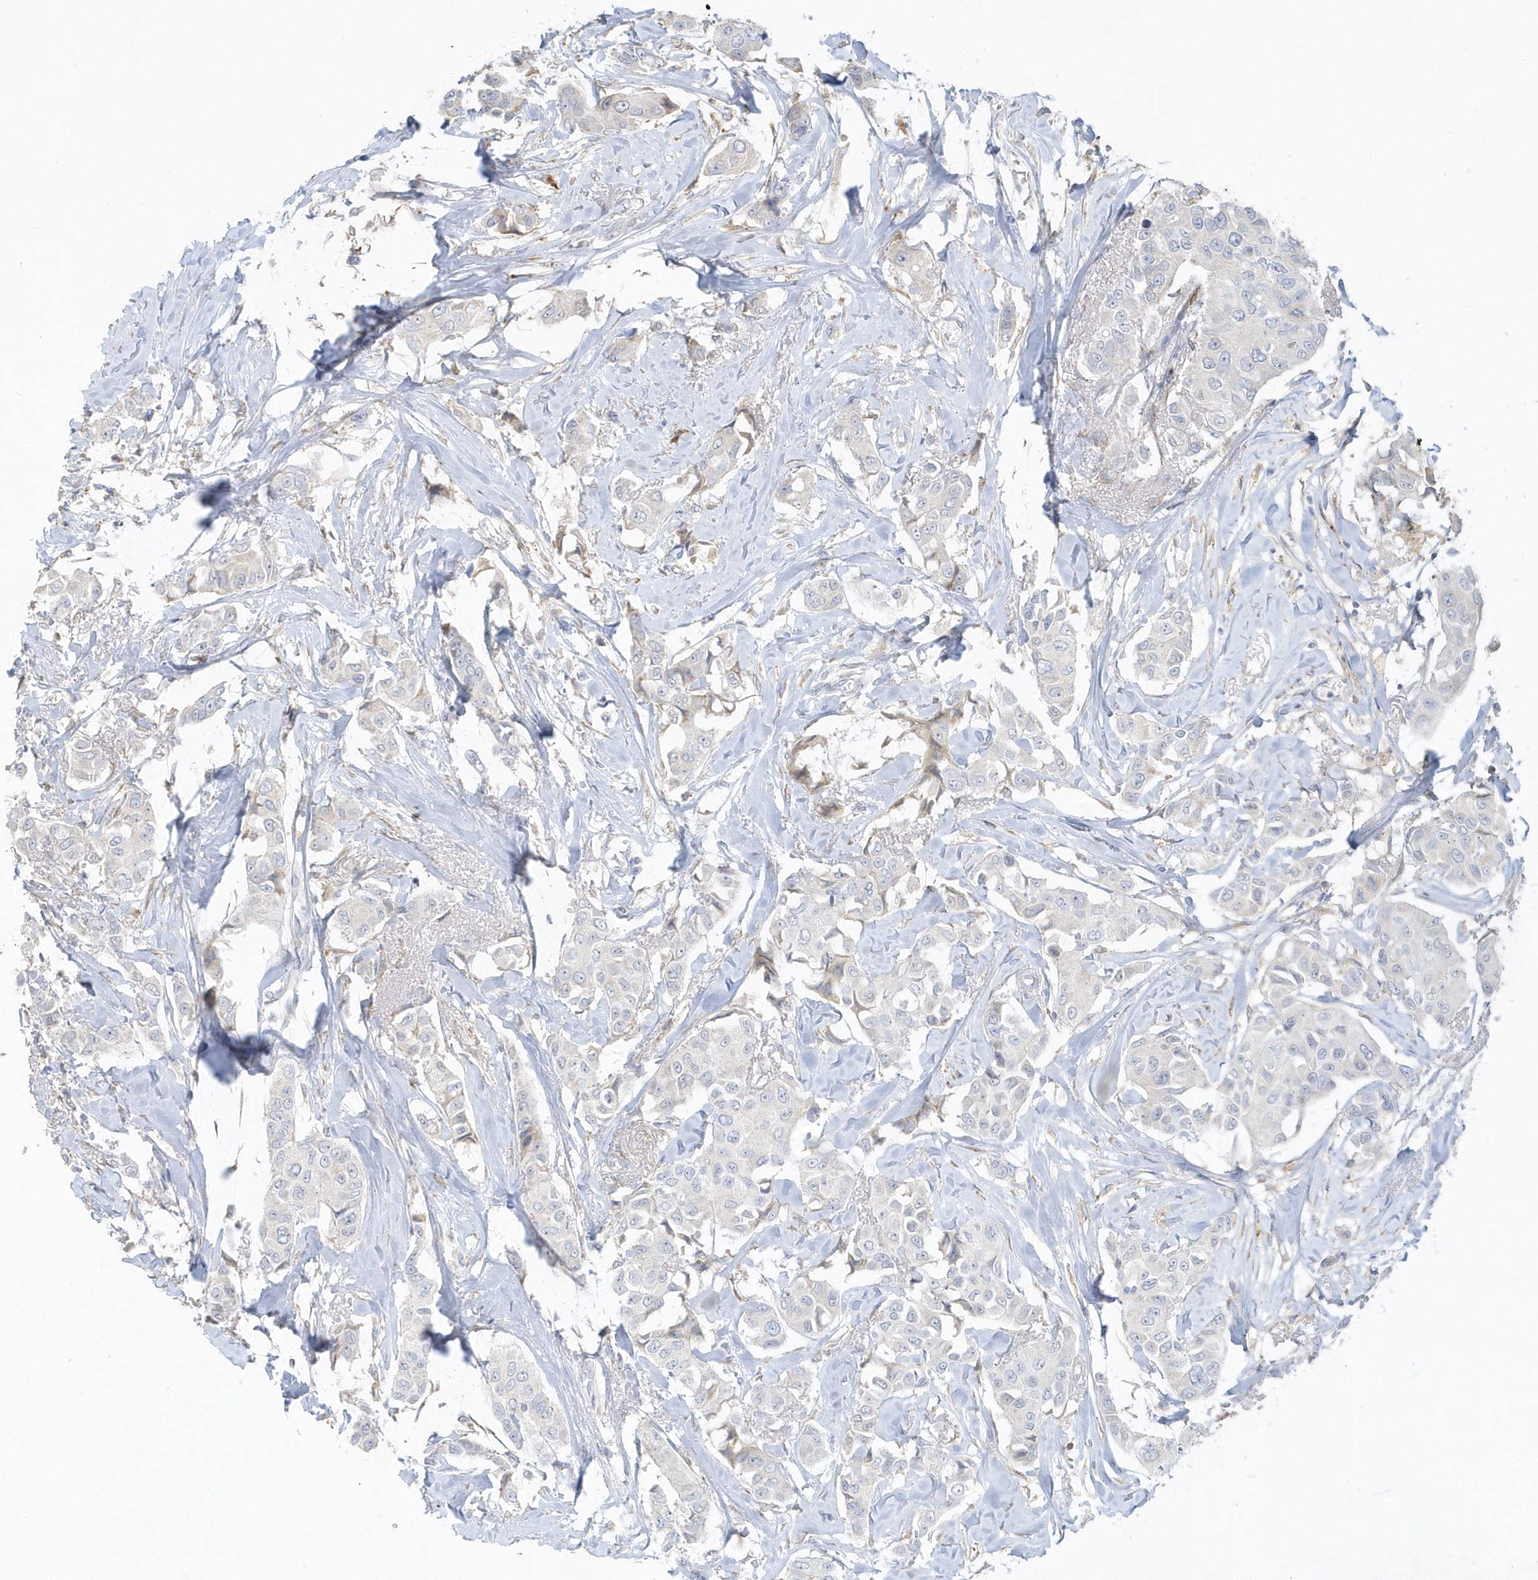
{"staining": {"intensity": "negative", "quantity": "none", "location": "none"}, "tissue": "breast cancer", "cell_type": "Tumor cells", "image_type": "cancer", "snomed": [{"axis": "morphology", "description": "Duct carcinoma"}, {"axis": "topography", "description": "Breast"}], "caption": "Immunohistochemical staining of human infiltrating ductal carcinoma (breast) exhibits no significant positivity in tumor cells.", "gene": "THADA", "patient": {"sex": "female", "age": 80}}